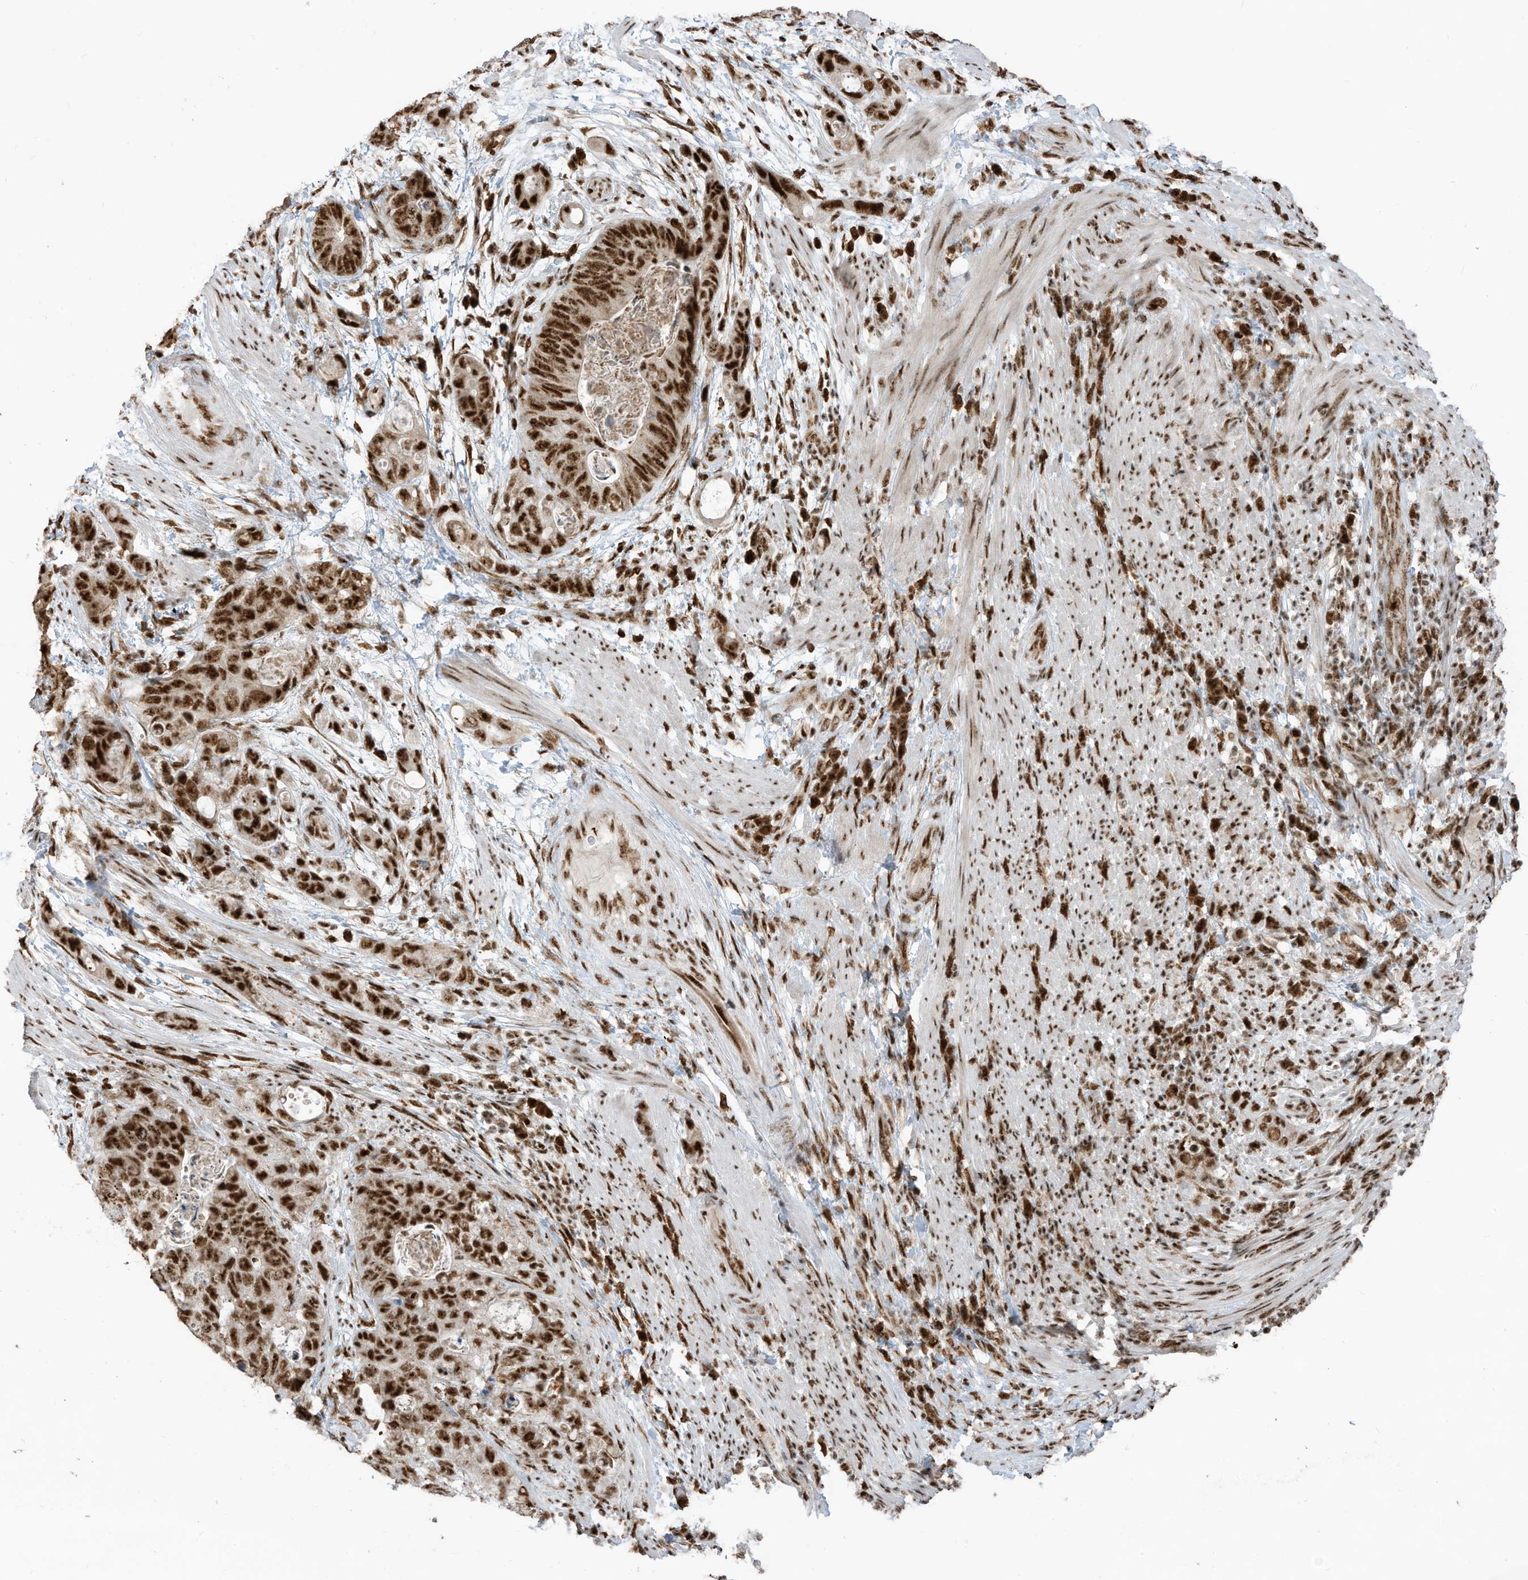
{"staining": {"intensity": "strong", "quantity": ">75%", "location": "nuclear"}, "tissue": "stomach cancer", "cell_type": "Tumor cells", "image_type": "cancer", "snomed": [{"axis": "morphology", "description": "Adenocarcinoma, NOS"}, {"axis": "topography", "description": "Stomach"}], "caption": "There is high levels of strong nuclear positivity in tumor cells of stomach adenocarcinoma, as demonstrated by immunohistochemical staining (brown color).", "gene": "LBH", "patient": {"sex": "female", "age": 89}}